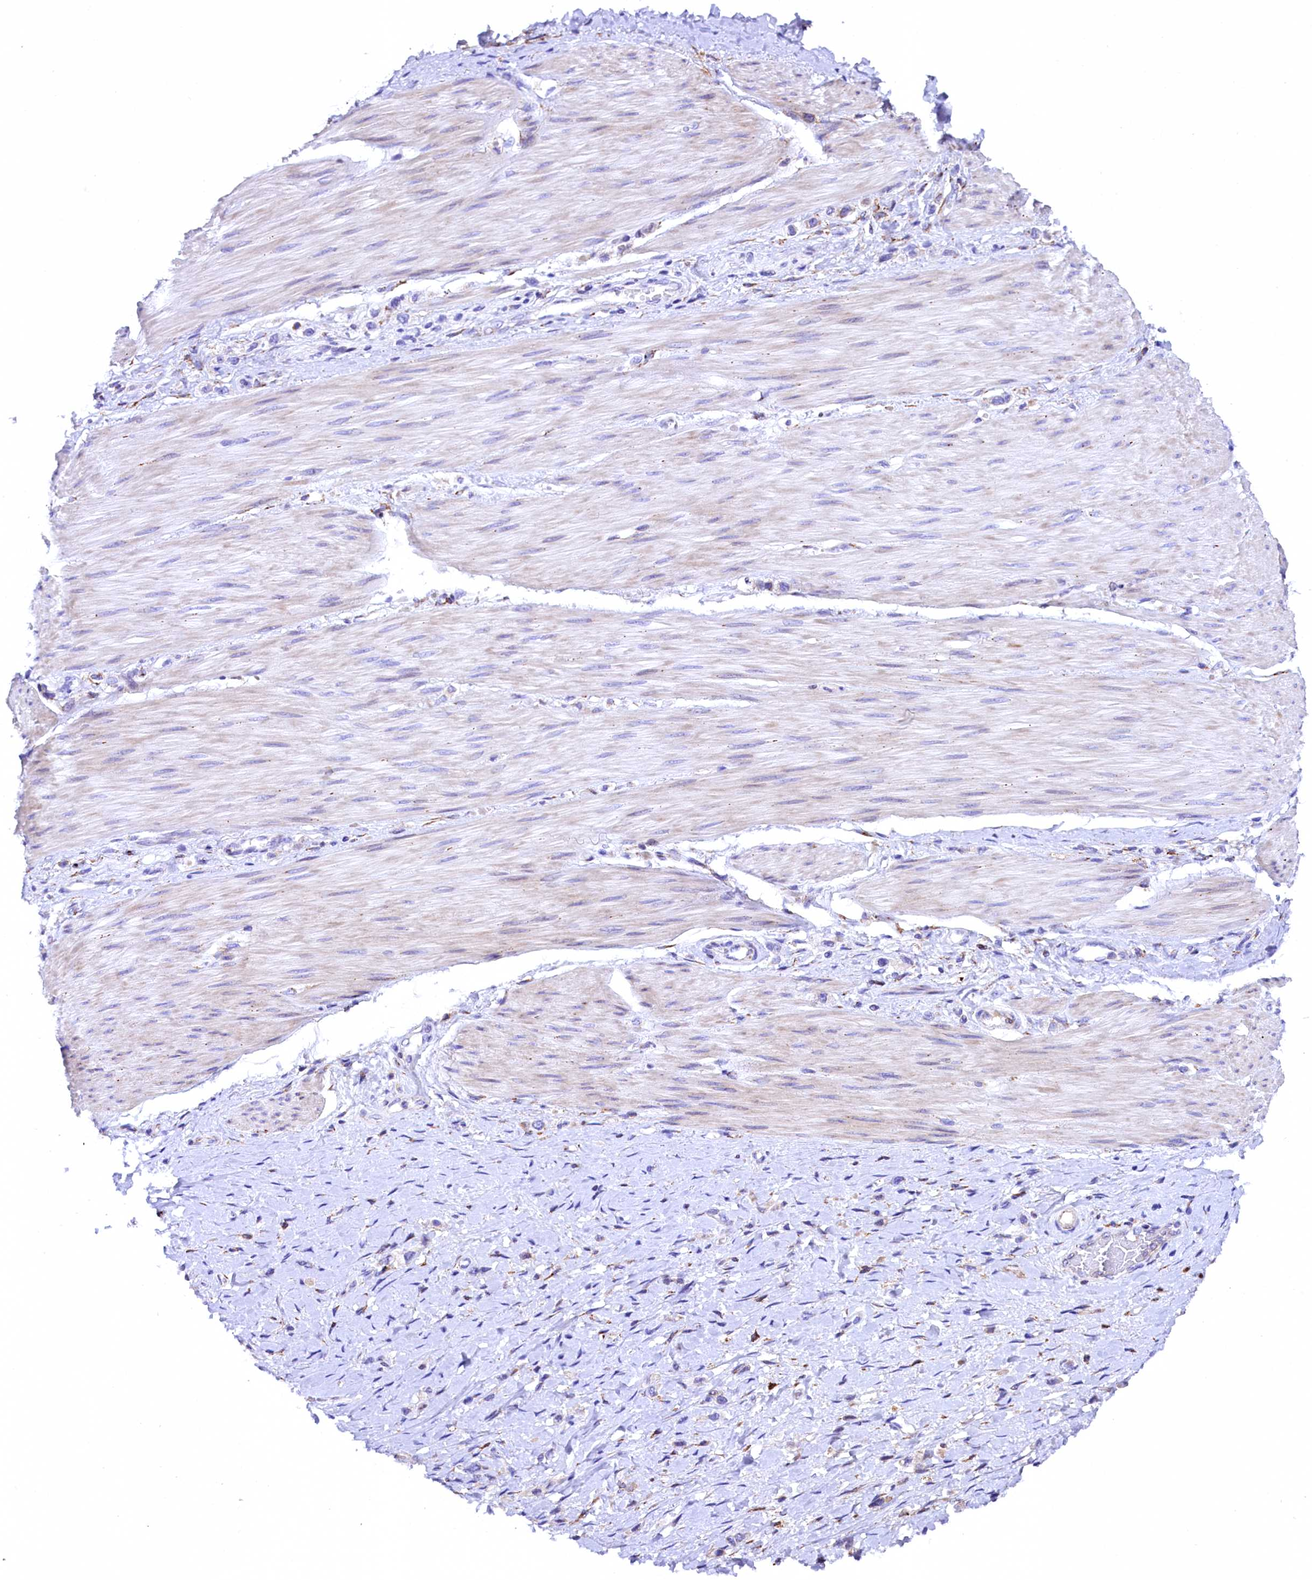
{"staining": {"intensity": "negative", "quantity": "none", "location": "none"}, "tissue": "stomach cancer", "cell_type": "Tumor cells", "image_type": "cancer", "snomed": [{"axis": "morphology", "description": "Adenocarcinoma, NOS"}, {"axis": "topography", "description": "Stomach"}], "caption": "Tumor cells show no significant protein staining in stomach cancer (adenocarcinoma).", "gene": "CMTR2", "patient": {"sex": "female", "age": 65}}